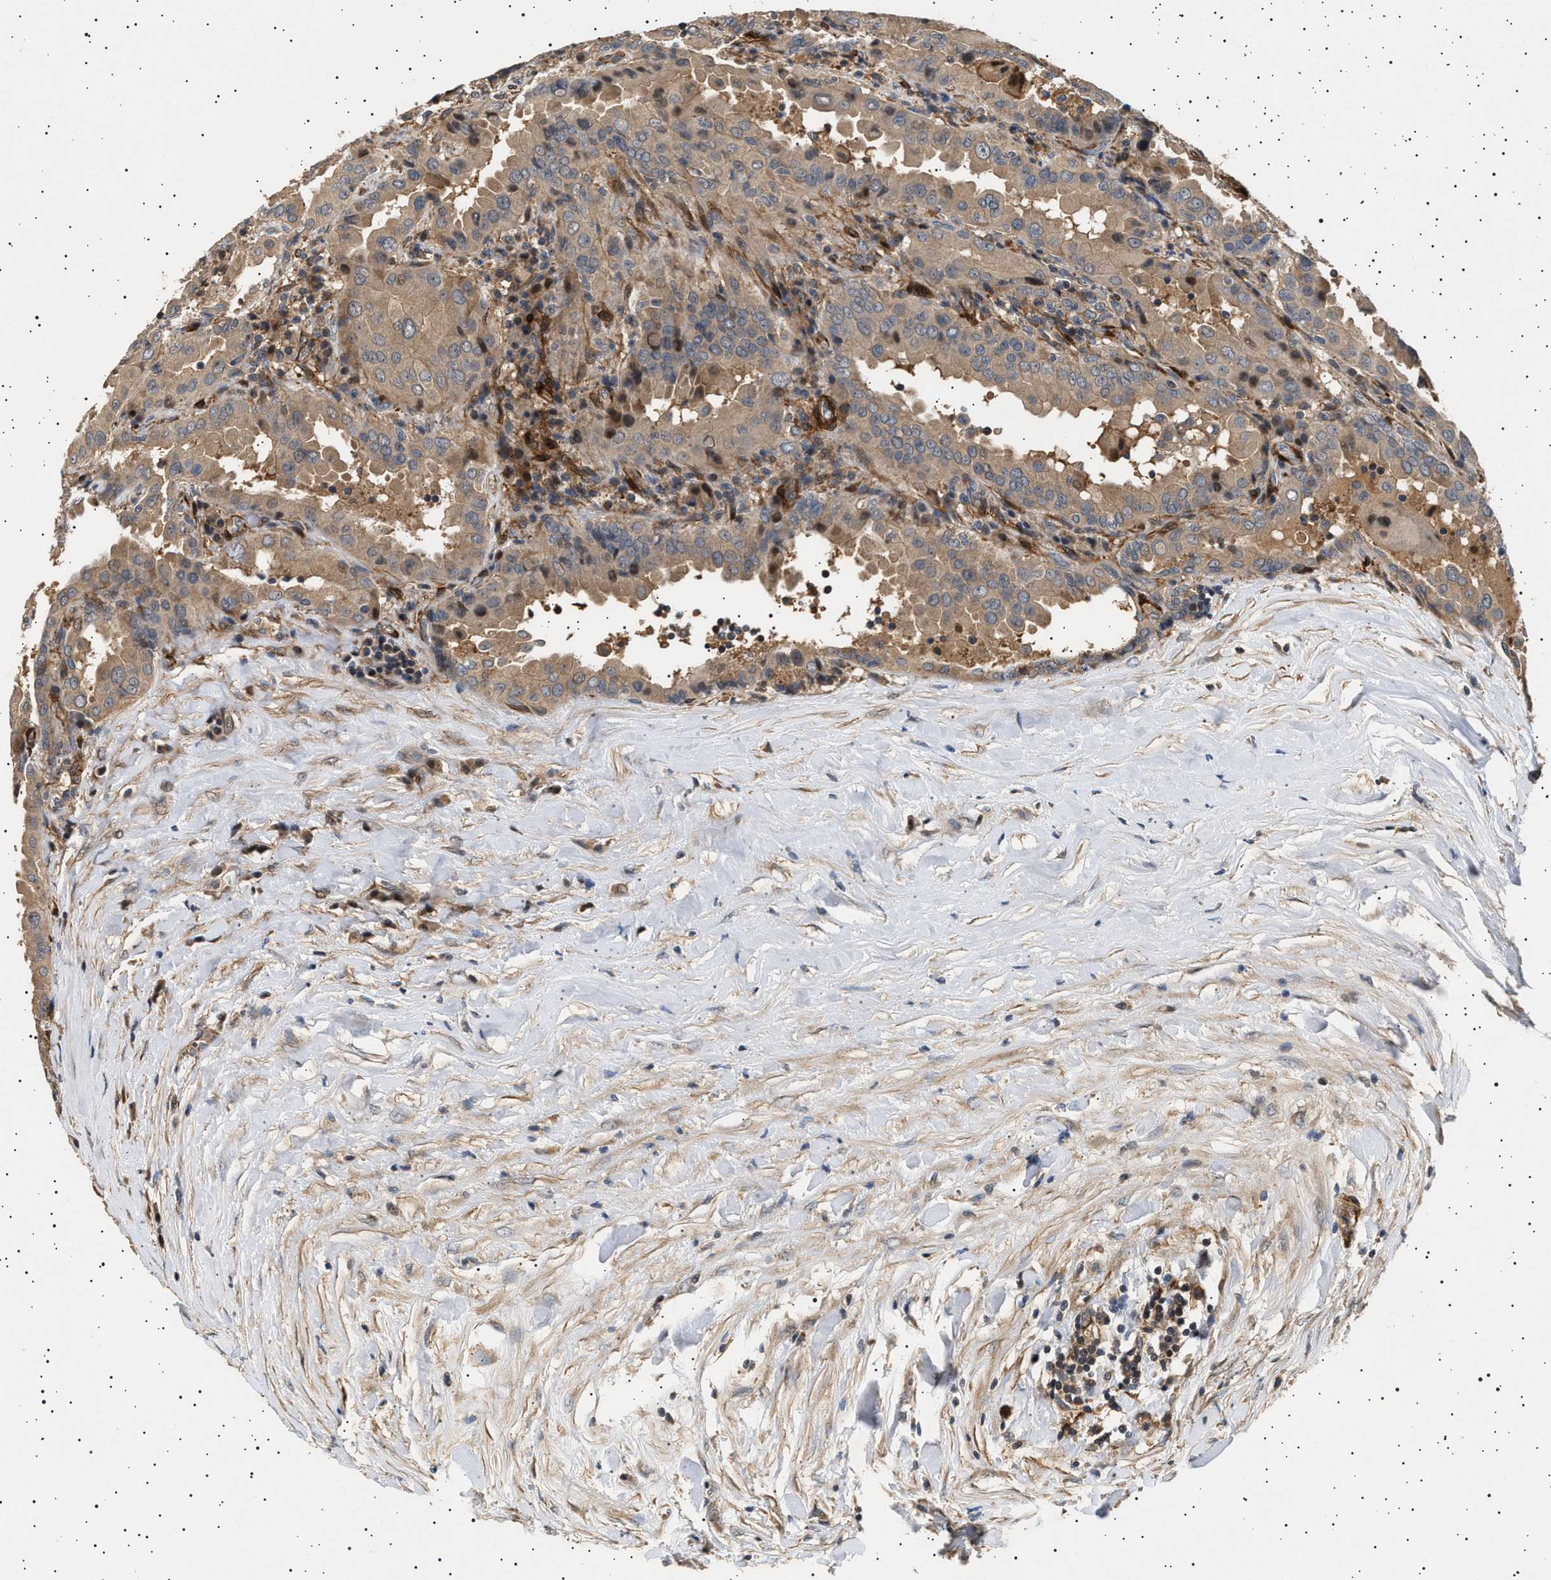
{"staining": {"intensity": "weak", "quantity": ">75%", "location": "cytoplasmic/membranous"}, "tissue": "thyroid cancer", "cell_type": "Tumor cells", "image_type": "cancer", "snomed": [{"axis": "morphology", "description": "Papillary adenocarcinoma, NOS"}, {"axis": "topography", "description": "Thyroid gland"}], "caption": "A low amount of weak cytoplasmic/membranous expression is identified in about >75% of tumor cells in papillary adenocarcinoma (thyroid) tissue.", "gene": "GUCY1B1", "patient": {"sex": "male", "age": 33}}